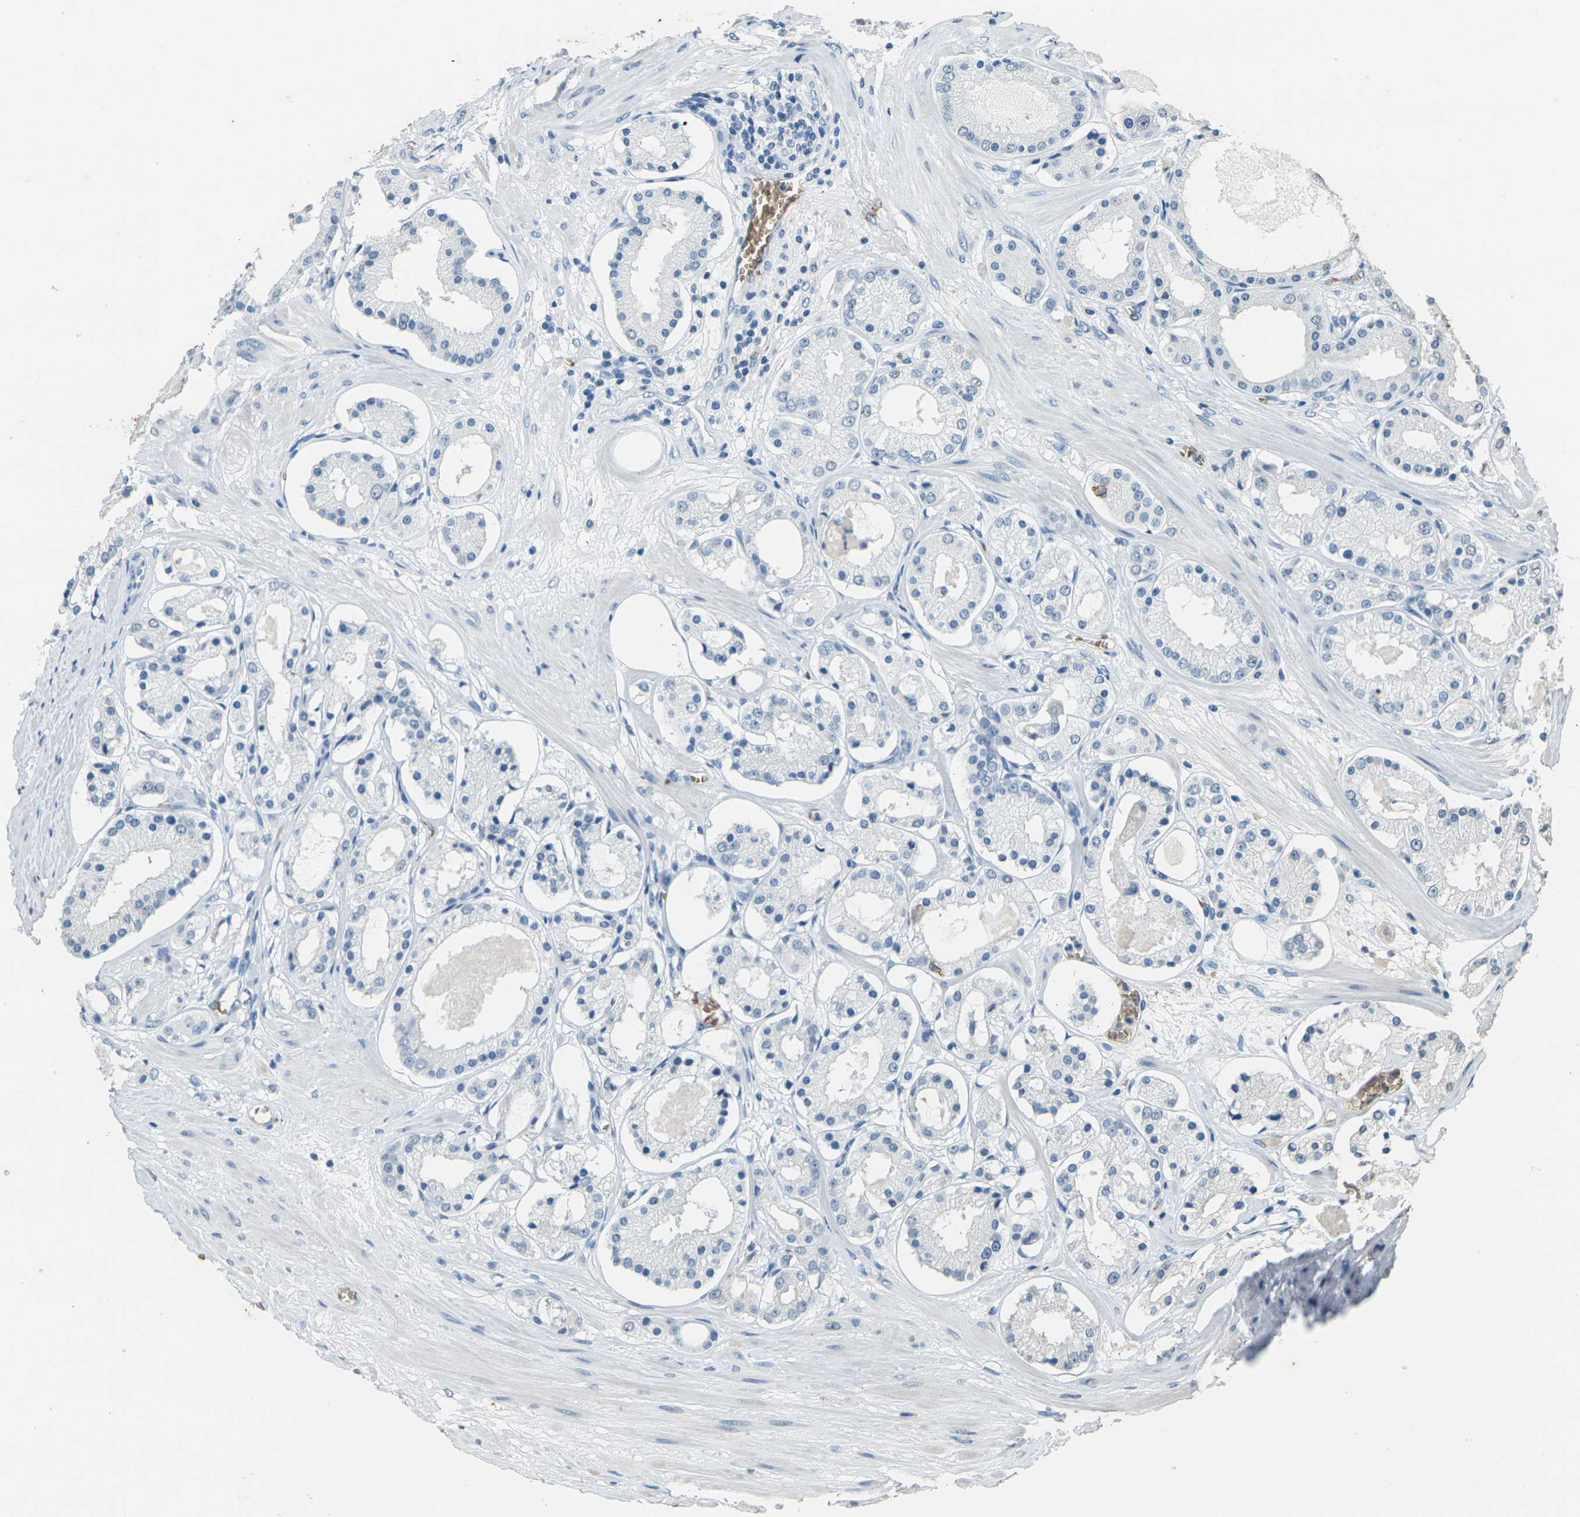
{"staining": {"intensity": "negative", "quantity": "none", "location": "none"}, "tissue": "prostate cancer", "cell_type": "Tumor cells", "image_type": "cancer", "snomed": [{"axis": "morphology", "description": "Adenocarcinoma, High grade"}, {"axis": "topography", "description": "Prostate"}], "caption": "An immunohistochemistry image of adenocarcinoma (high-grade) (prostate) is shown. There is no staining in tumor cells of adenocarcinoma (high-grade) (prostate).", "gene": "HBB", "patient": {"sex": "male", "age": 66}}